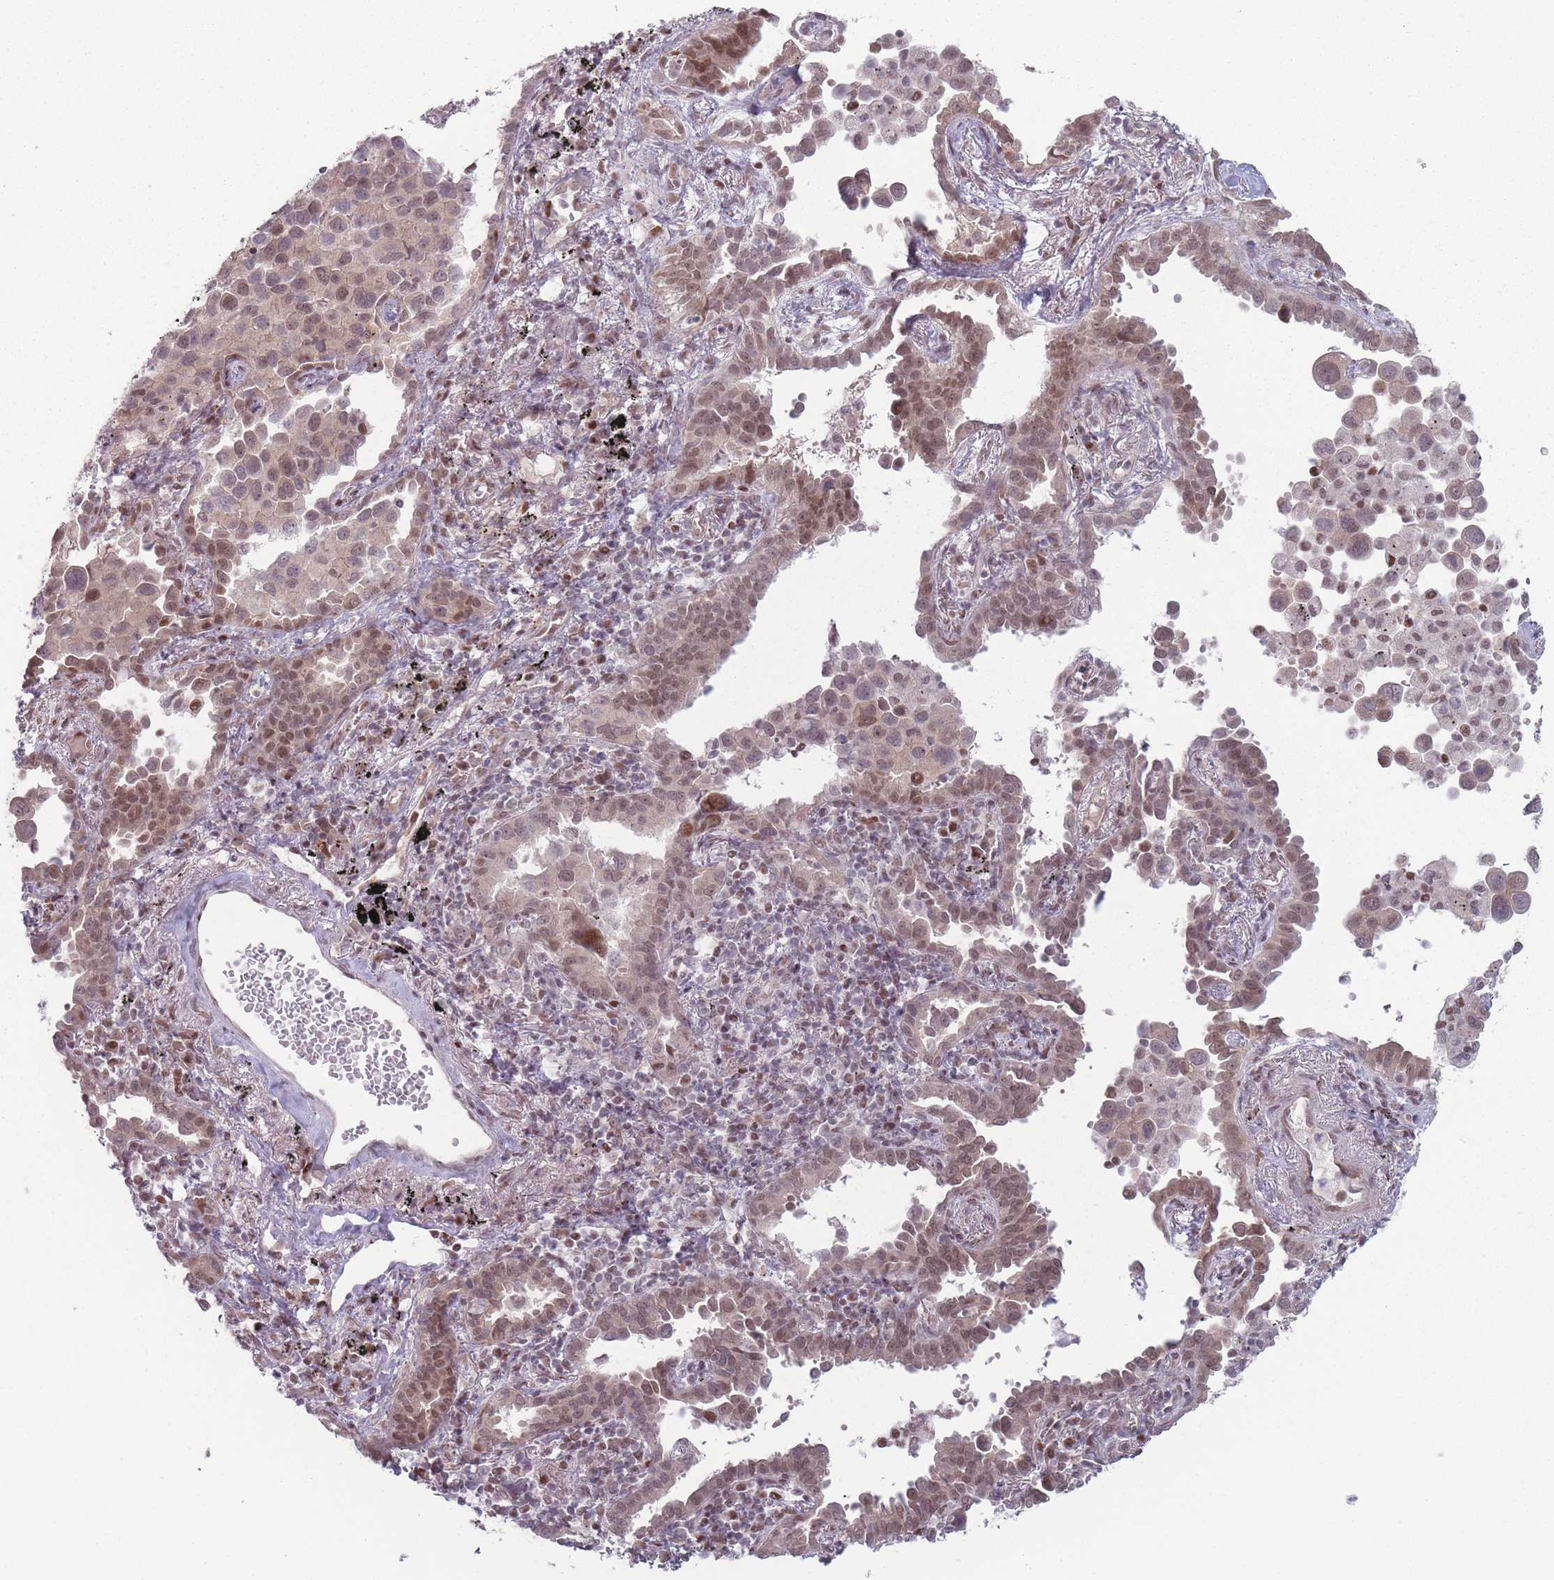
{"staining": {"intensity": "moderate", "quantity": ">75%", "location": "nuclear"}, "tissue": "lung cancer", "cell_type": "Tumor cells", "image_type": "cancer", "snomed": [{"axis": "morphology", "description": "Adenocarcinoma, NOS"}, {"axis": "topography", "description": "Lung"}], "caption": "Human lung cancer stained for a protein (brown) demonstrates moderate nuclear positive staining in approximately >75% of tumor cells.", "gene": "SH3BGRL2", "patient": {"sex": "male", "age": 67}}